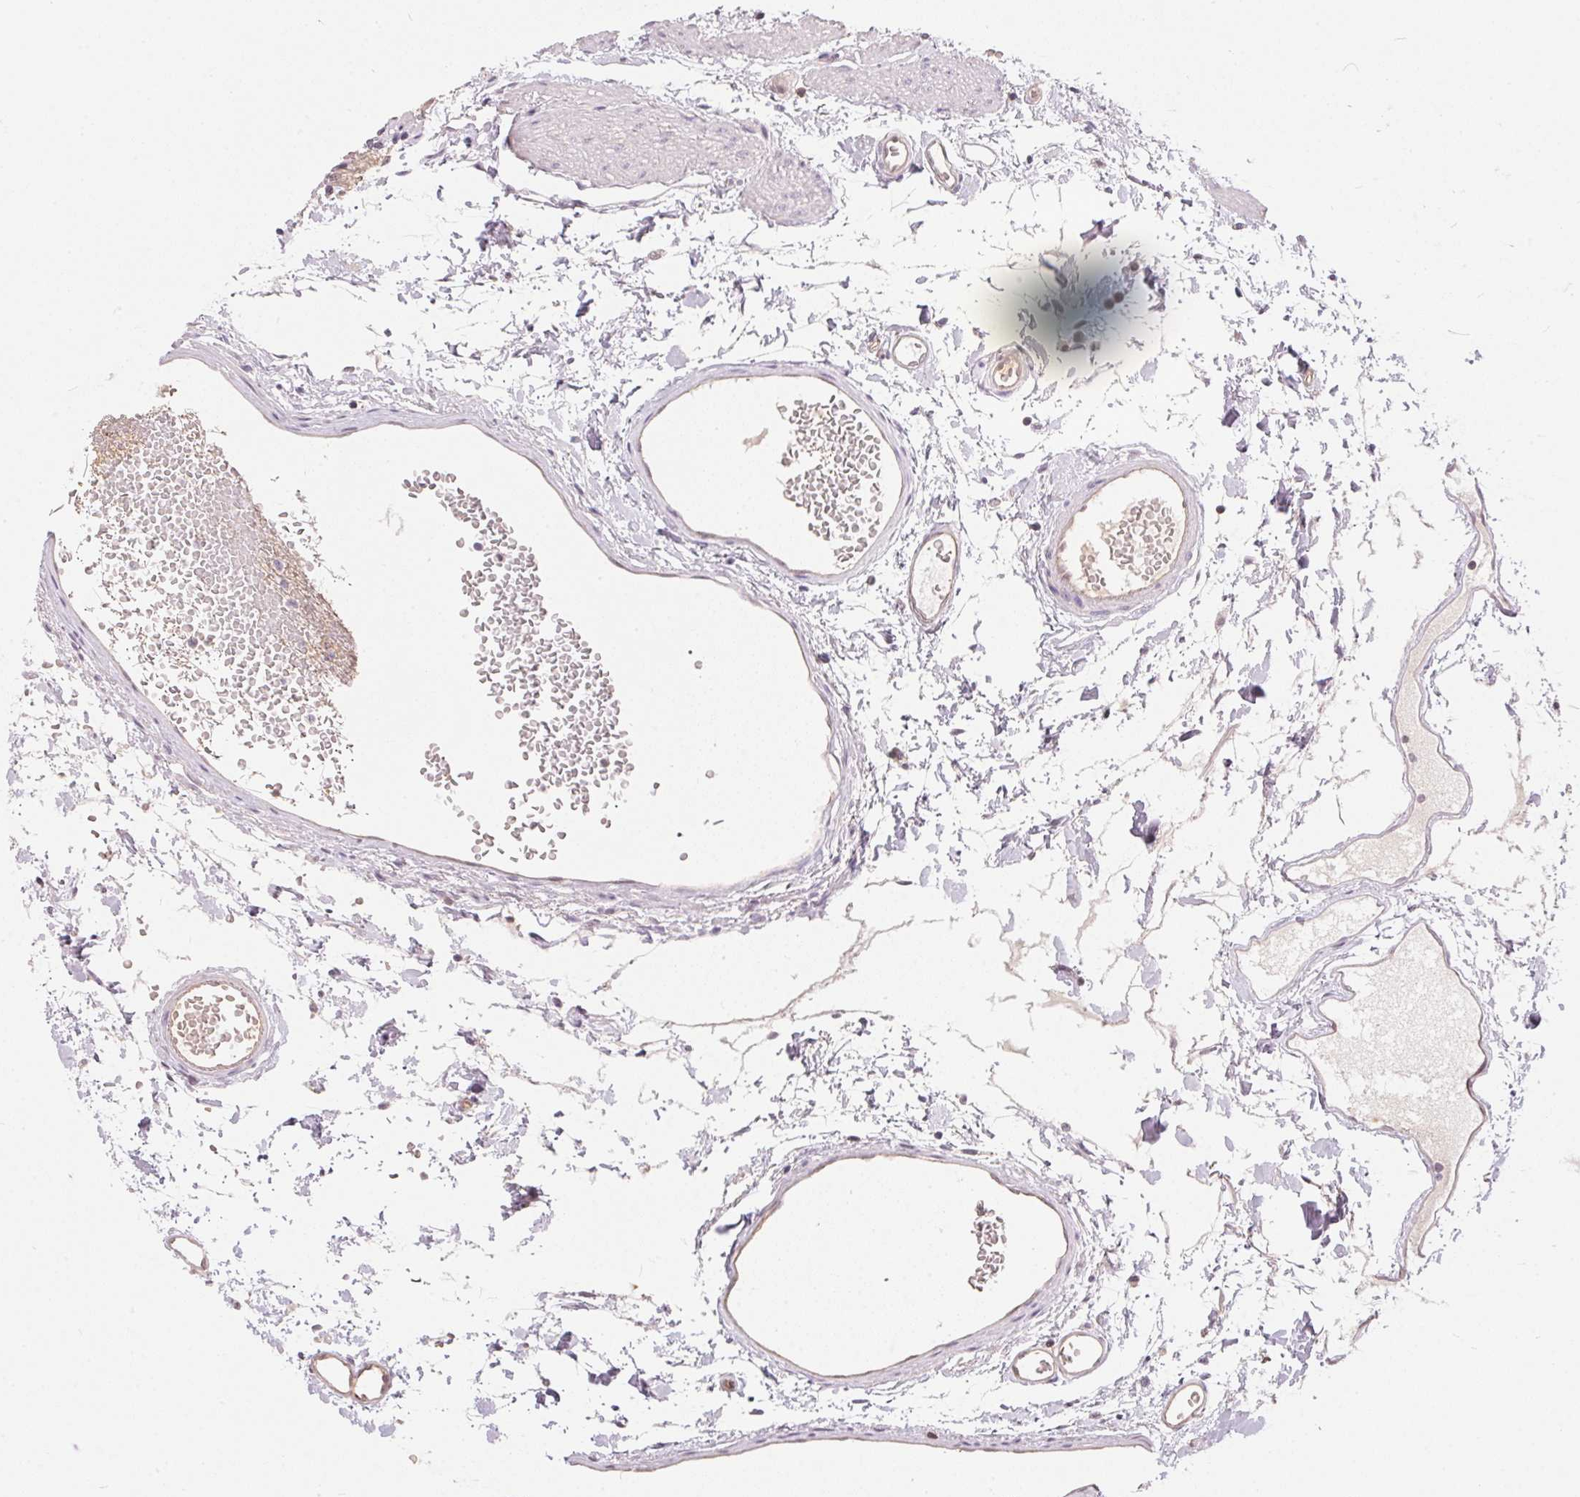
{"staining": {"intensity": "moderate", "quantity": "<25%", "location": "cytoplasmic/membranous"}, "tissue": "stomach", "cell_type": "Glandular cells", "image_type": "normal", "snomed": [{"axis": "morphology", "description": "Normal tissue, NOS"}, {"axis": "topography", "description": "Stomach"}], "caption": "Glandular cells exhibit low levels of moderate cytoplasmic/membranous staining in about <25% of cells in benign human stomach.", "gene": "BLMH", "patient": {"sex": "male", "age": 55}}